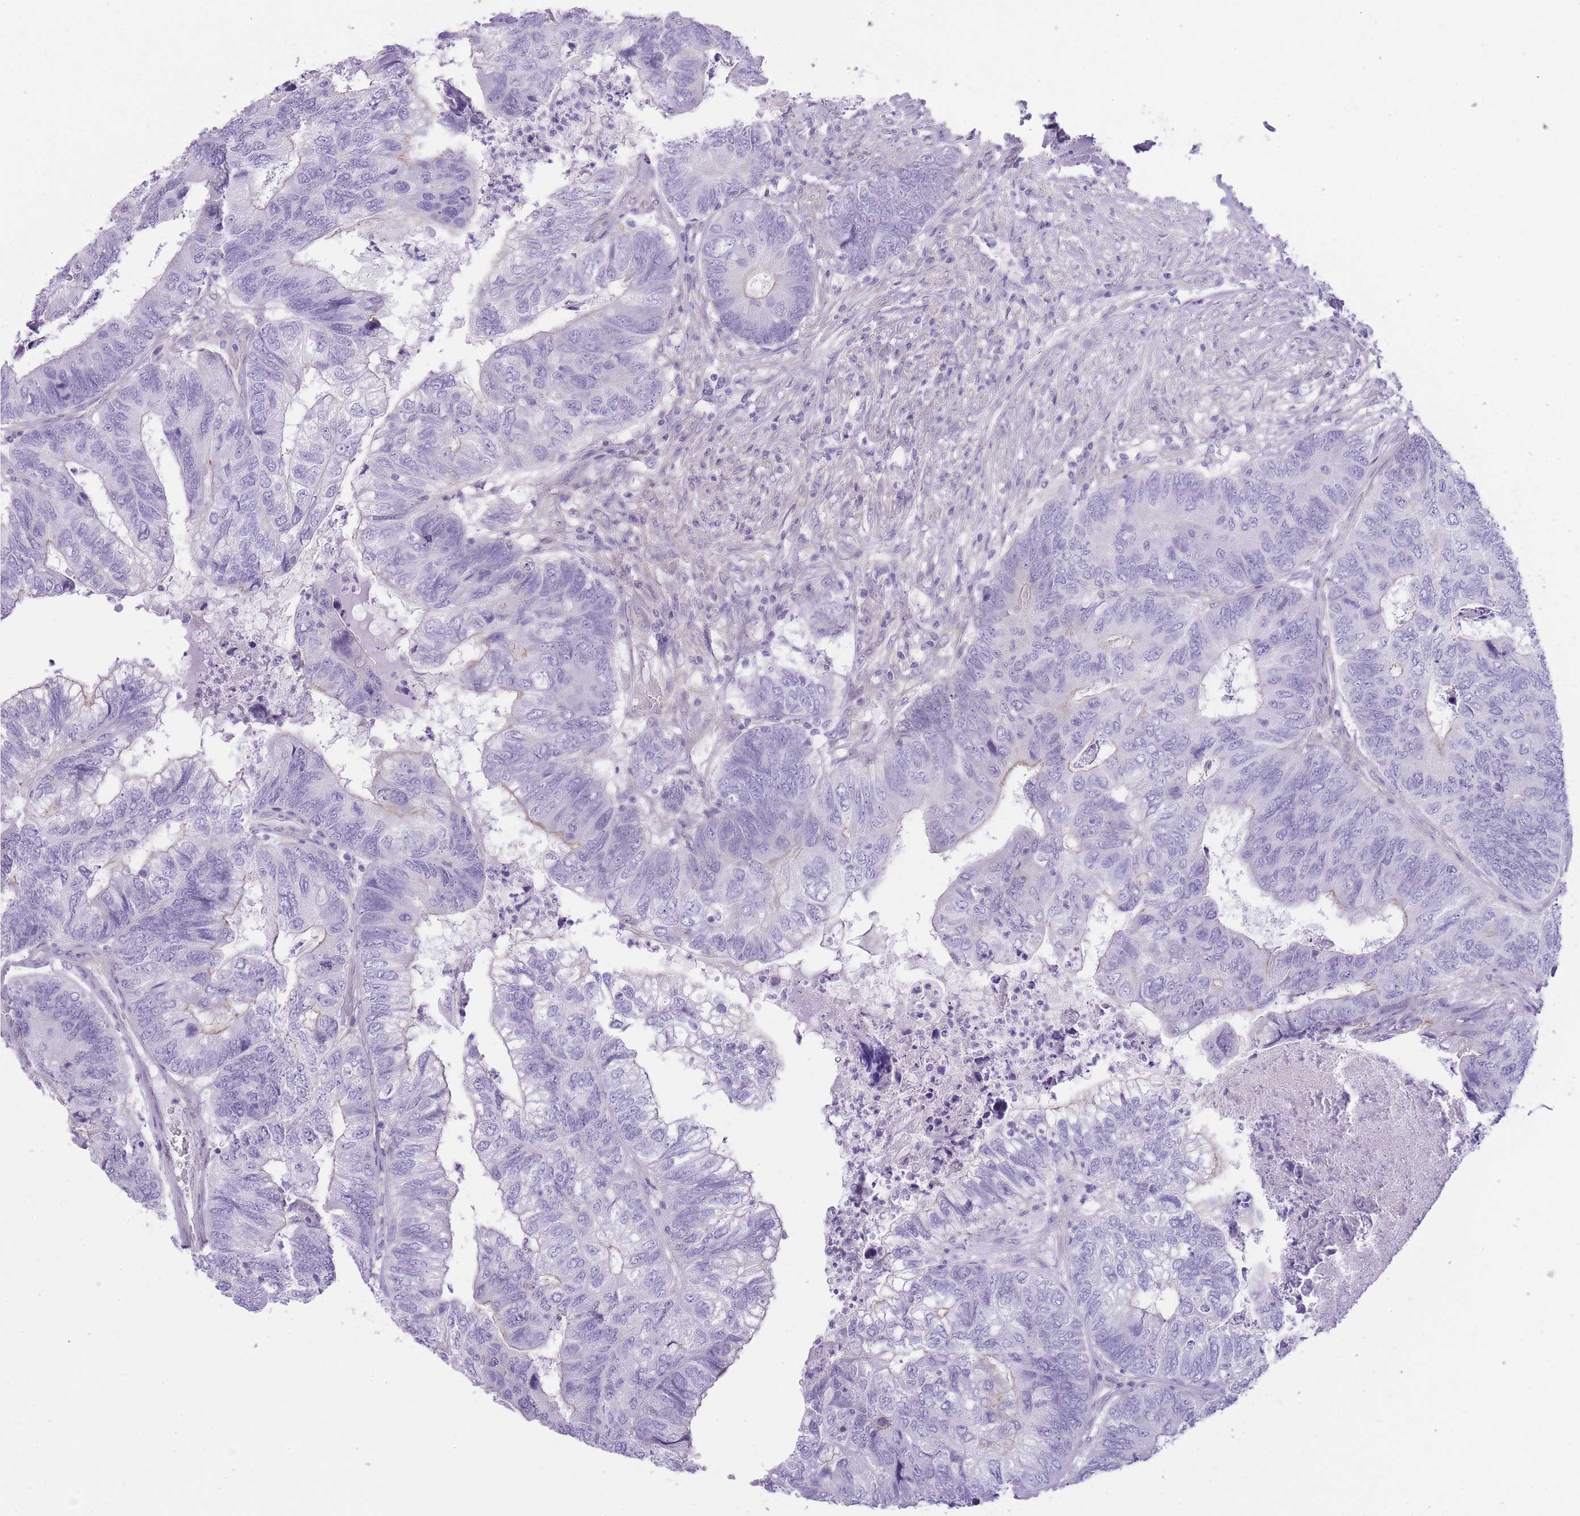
{"staining": {"intensity": "negative", "quantity": "none", "location": "none"}, "tissue": "colorectal cancer", "cell_type": "Tumor cells", "image_type": "cancer", "snomed": [{"axis": "morphology", "description": "Adenocarcinoma, NOS"}, {"axis": "topography", "description": "Colon"}], "caption": "Protein analysis of colorectal cancer (adenocarcinoma) displays no significant expression in tumor cells.", "gene": "OR11H12", "patient": {"sex": "female", "age": 67}}